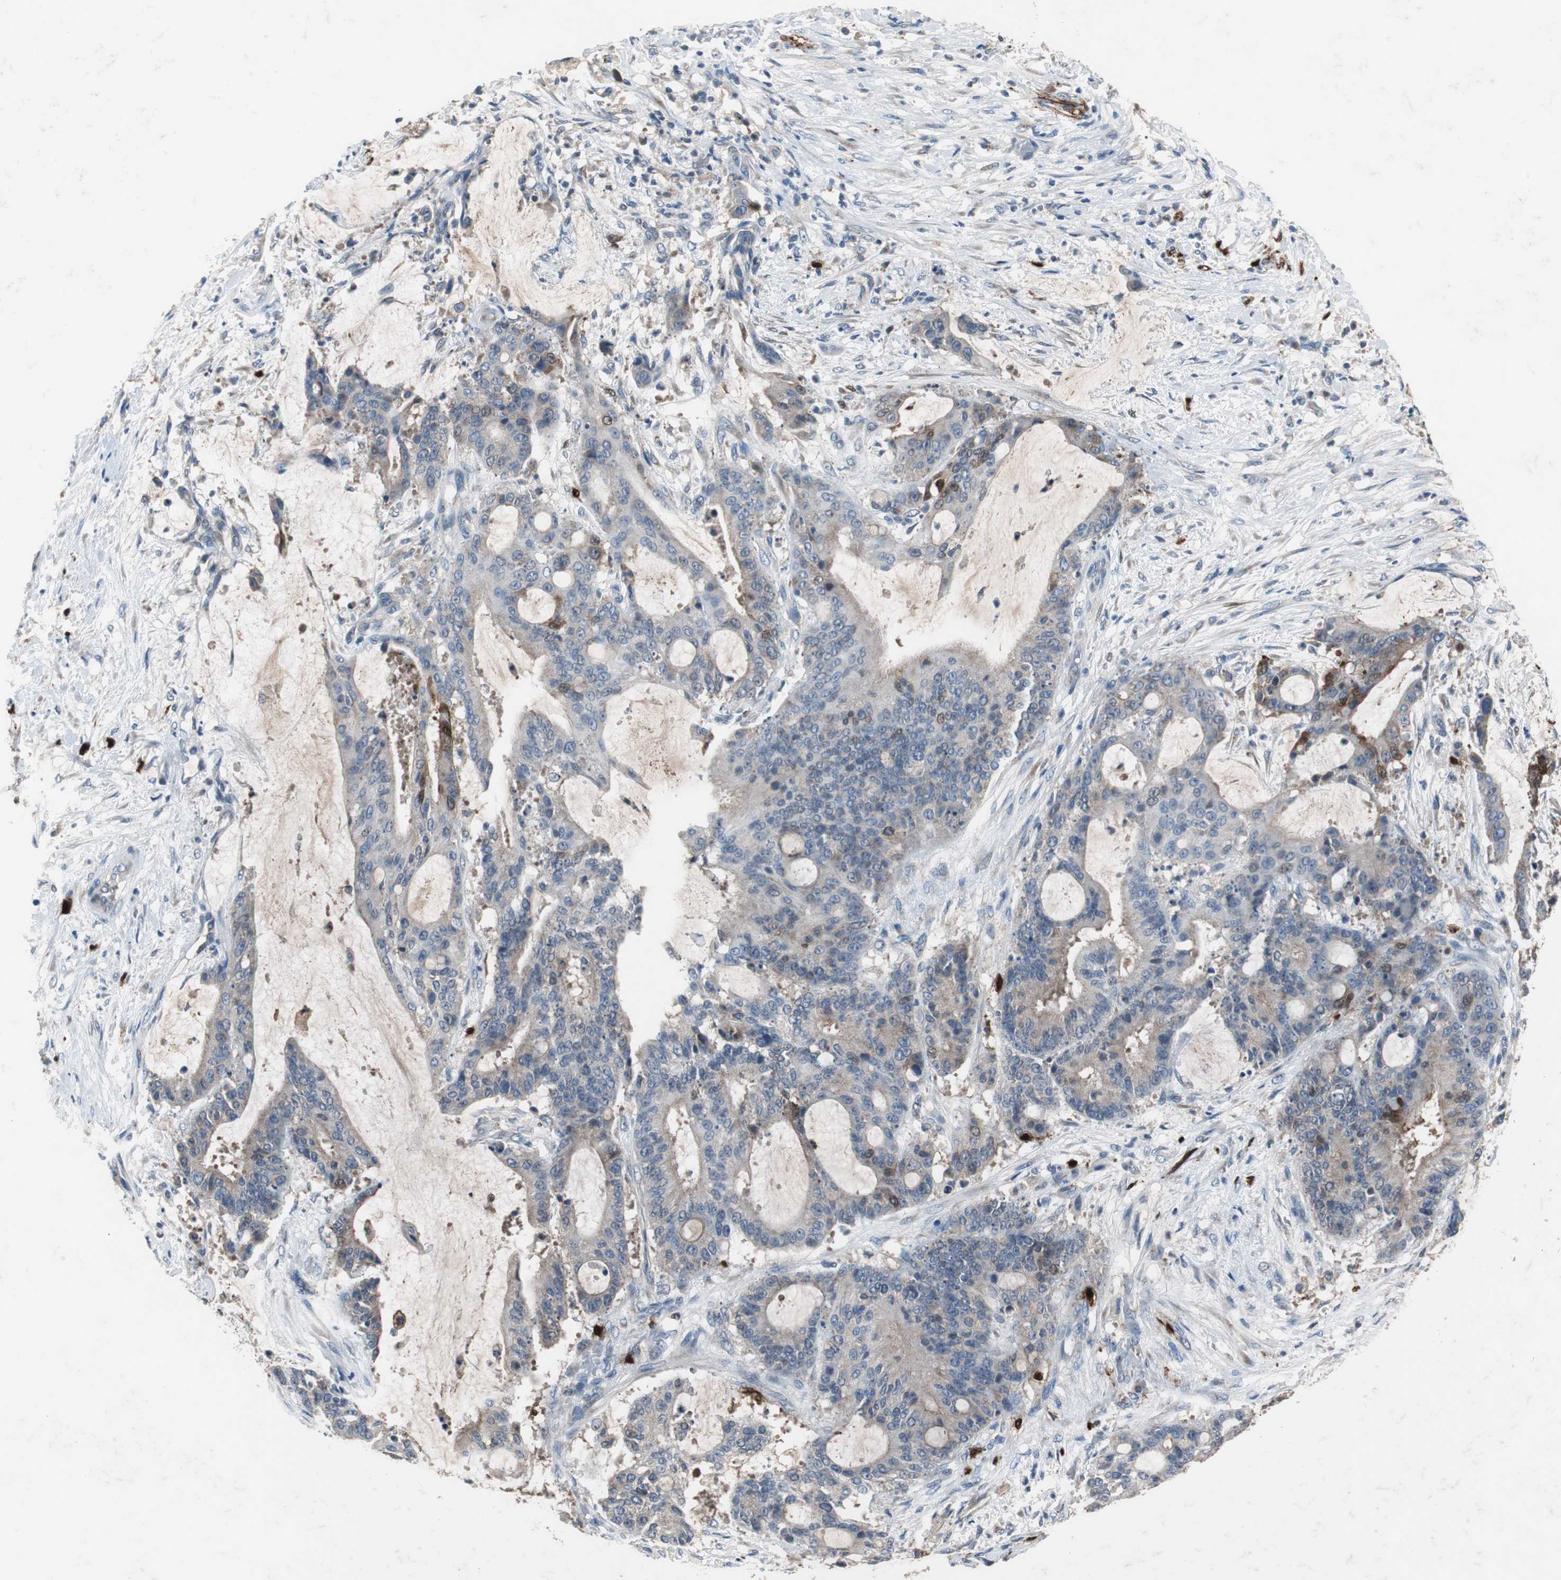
{"staining": {"intensity": "moderate", "quantity": "25%-75%", "location": "cytoplasmic/membranous"}, "tissue": "liver cancer", "cell_type": "Tumor cells", "image_type": "cancer", "snomed": [{"axis": "morphology", "description": "Cholangiocarcinoma"}, {"axis": "topography", "description": "Liver"}], "caption": "Liver cancer stained with DAB immunohistochemistry displays medium levels of moderate cytoplasmic/membranous staining in approximately 25%-75% of tumor cells. The staining was performed using DAB (3,3'-diaminobenzidine), with brown indicating positive protein expression. Nuclei are stained blue with hematoxylin.", "gene": "CALB2", "patient": {"sex": "female", "age": 73}}